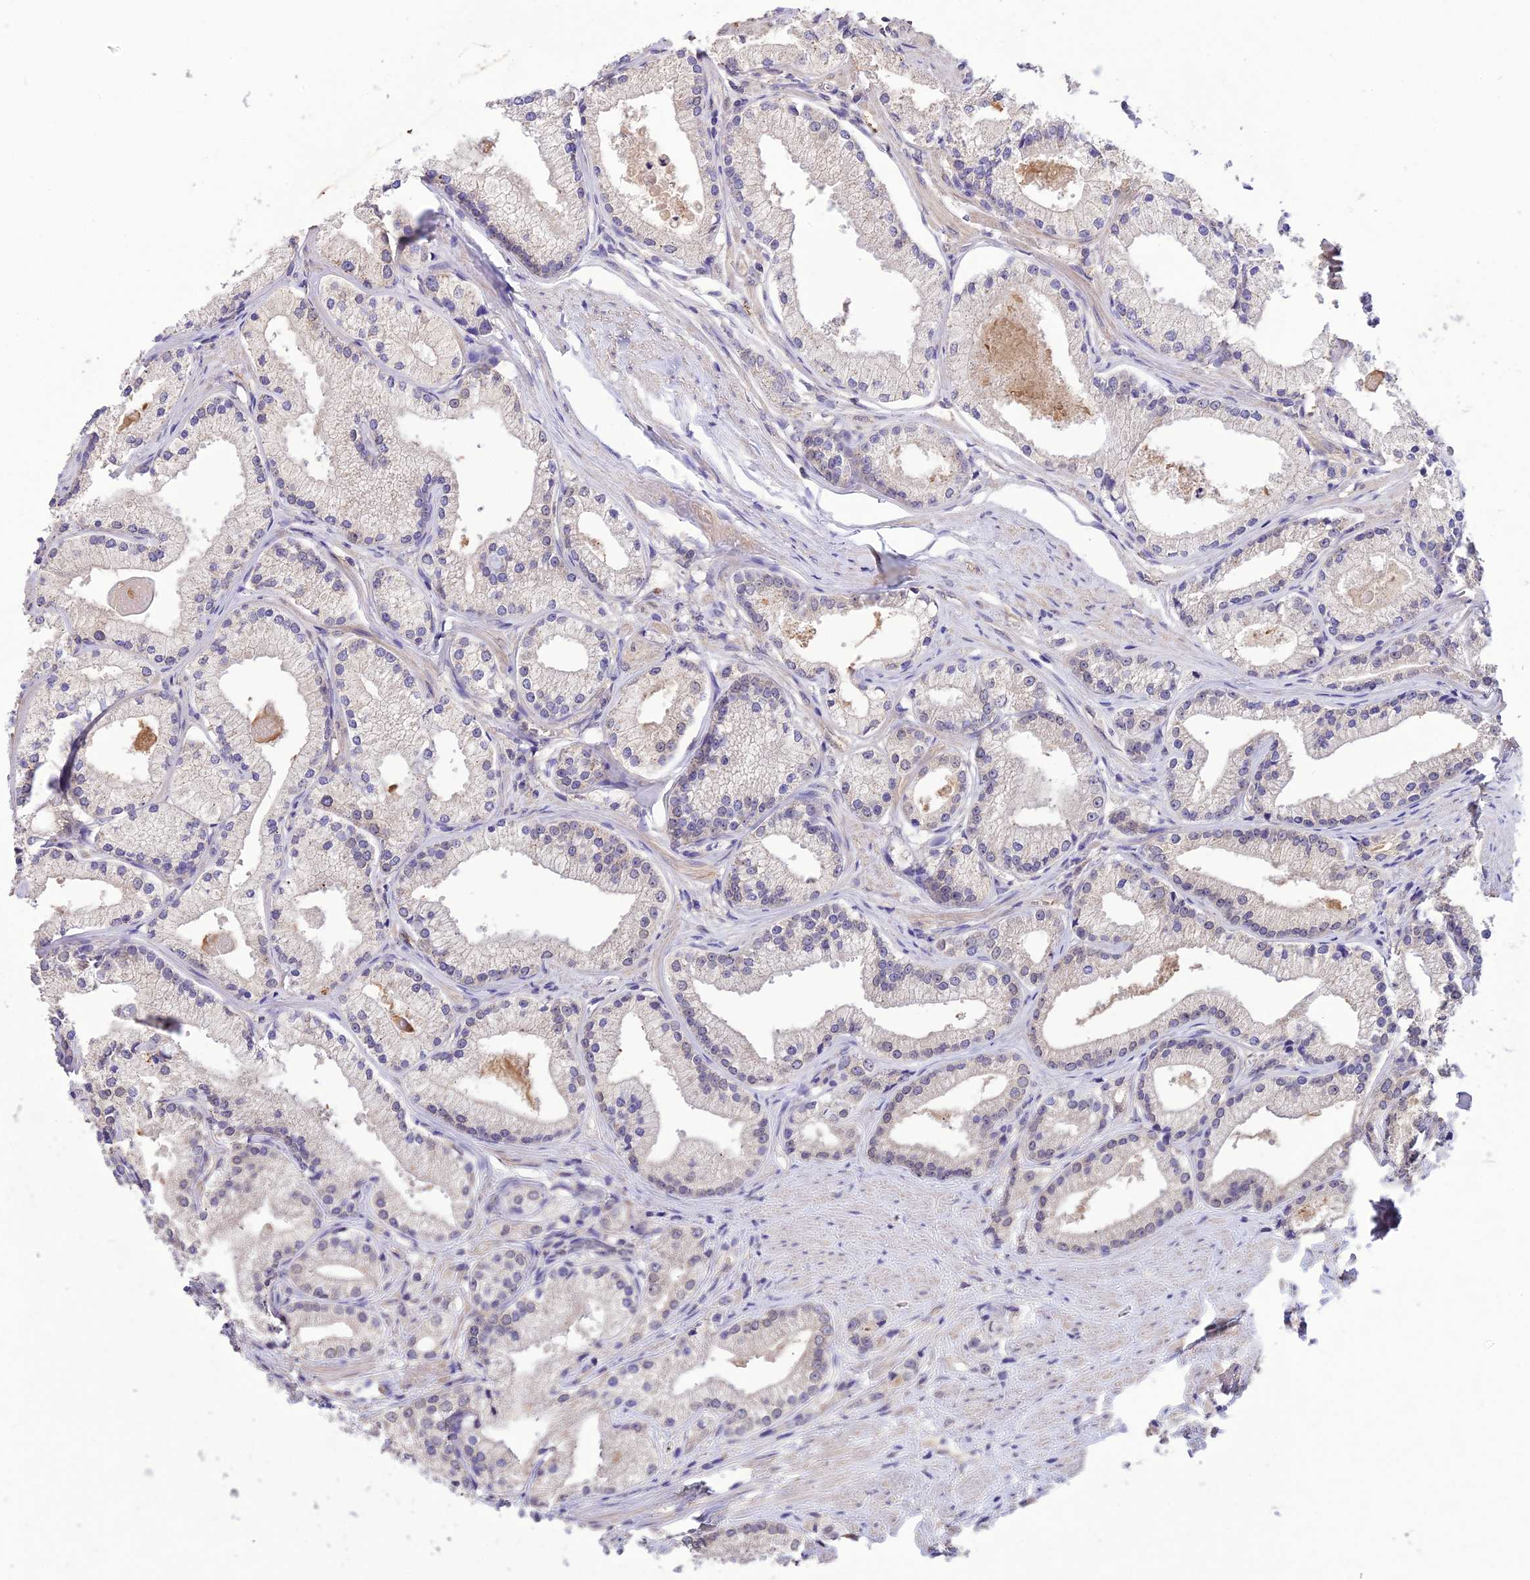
{"staining": {"intensity": "negative", "quantity": "none", "location": "none"}, "tissue": "prostate cancer", "cell_type": "Tumor cells", "image_type": "cancer", "snomed": [{"axis": "morphology", "description": "Adenocarcinoma, Low grade"}, {"axis": "topography", "description": "Prostate"}], "caption": "Immunohistochemistry (IHC) of human prostate adenocarcinoma (low-grade) demonstrates no expression in tumor cells.", "gene": "PGK1", "patient": {"sex": "male", "age": 57}}